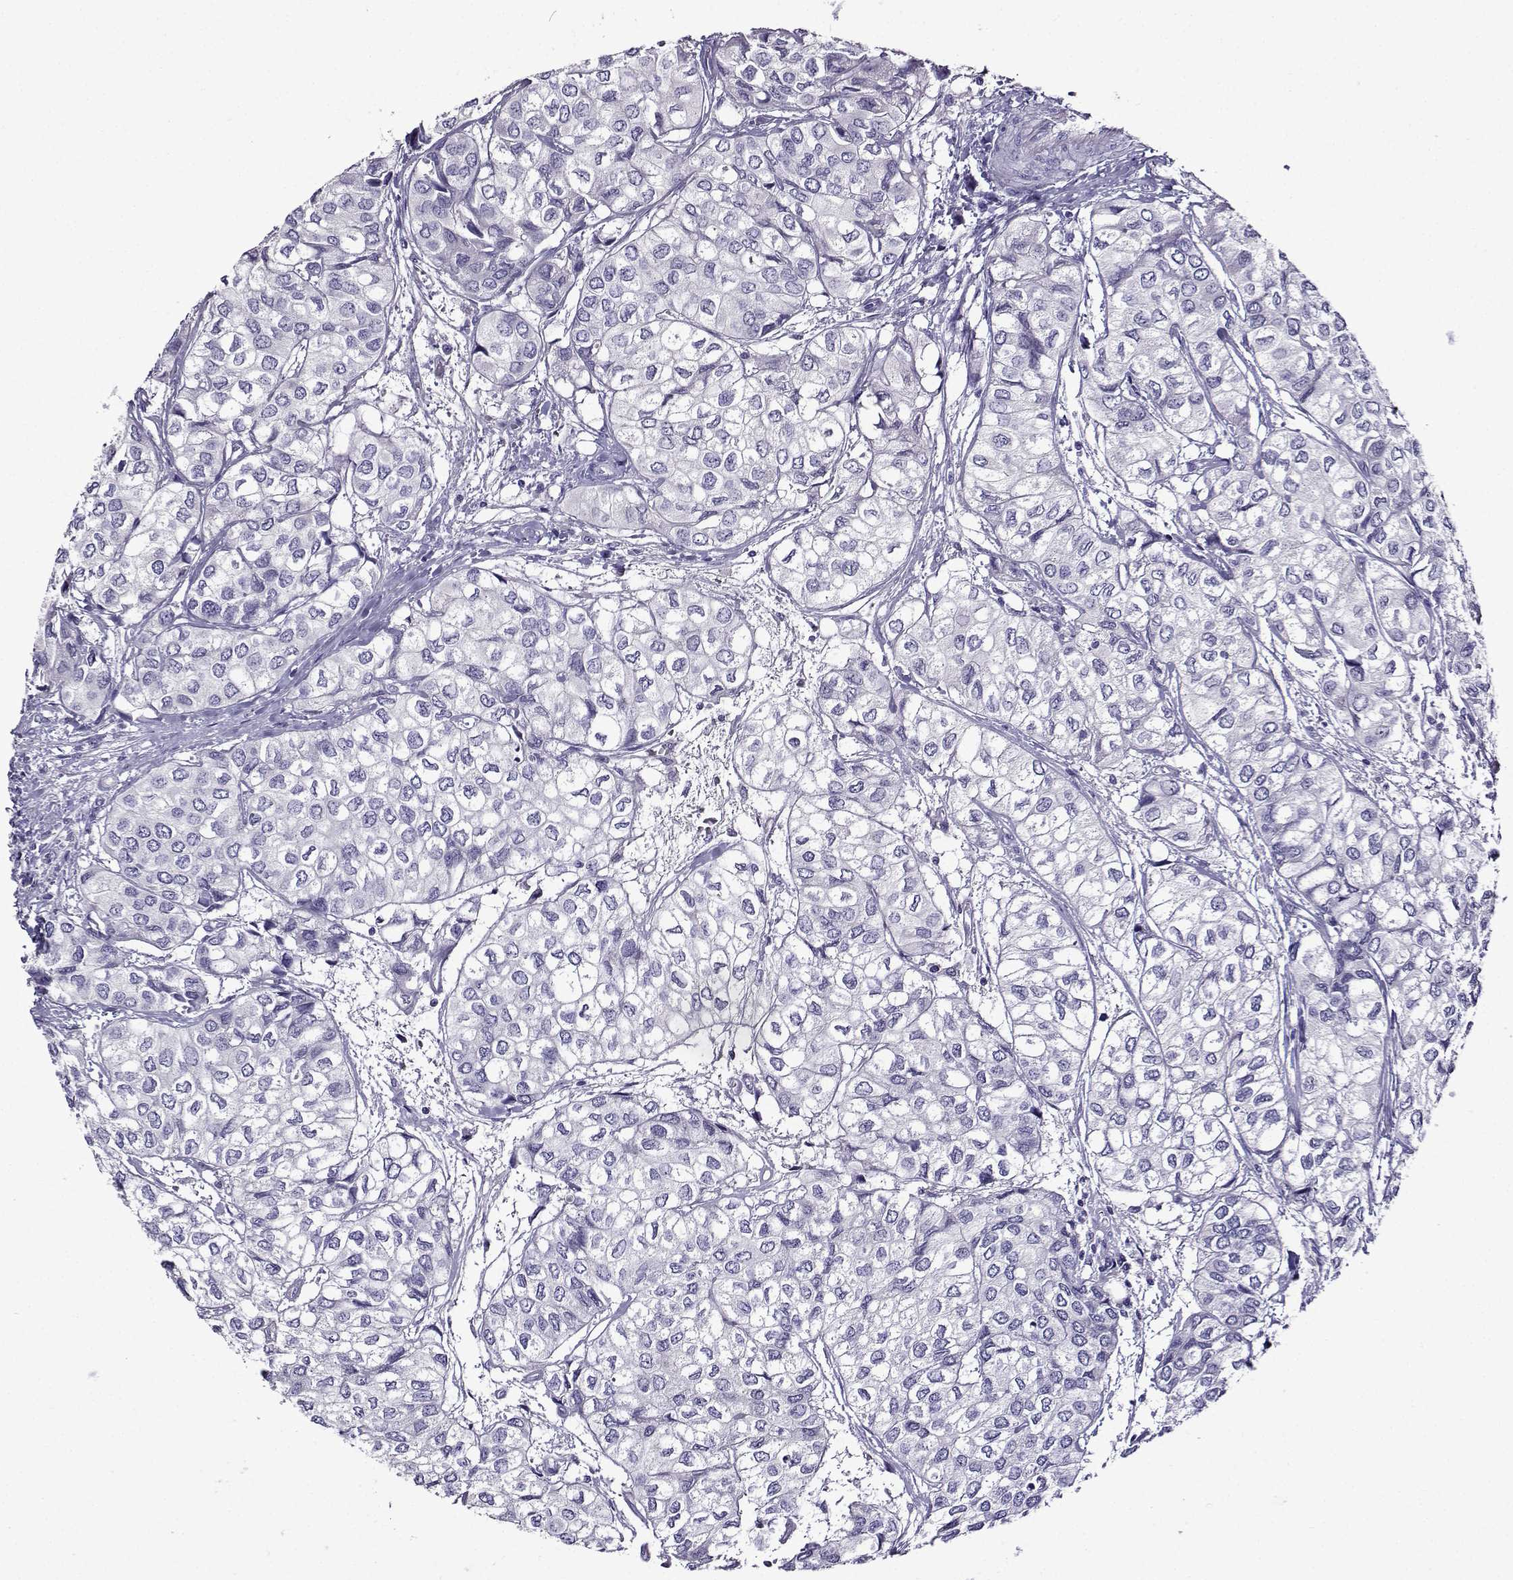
{"staining": {"intensity": "negative", "quantity": "none", "location": "none"}, "tissue": "urothelial cancer", "cell_type": "Tumor cells", "image_type": "cancer", "snomed": [{"axis": "morphology", "description": "Urothelial carcinoma, High grade"}, {"axis": "topography", "description": "Urinary bladder"}], "caption": "Tumor cells show no significant protein staining in urothelial carcinoma (high-grade).", "gene": "TMEM266", "patient": {"sex": "male", "age": 73}}